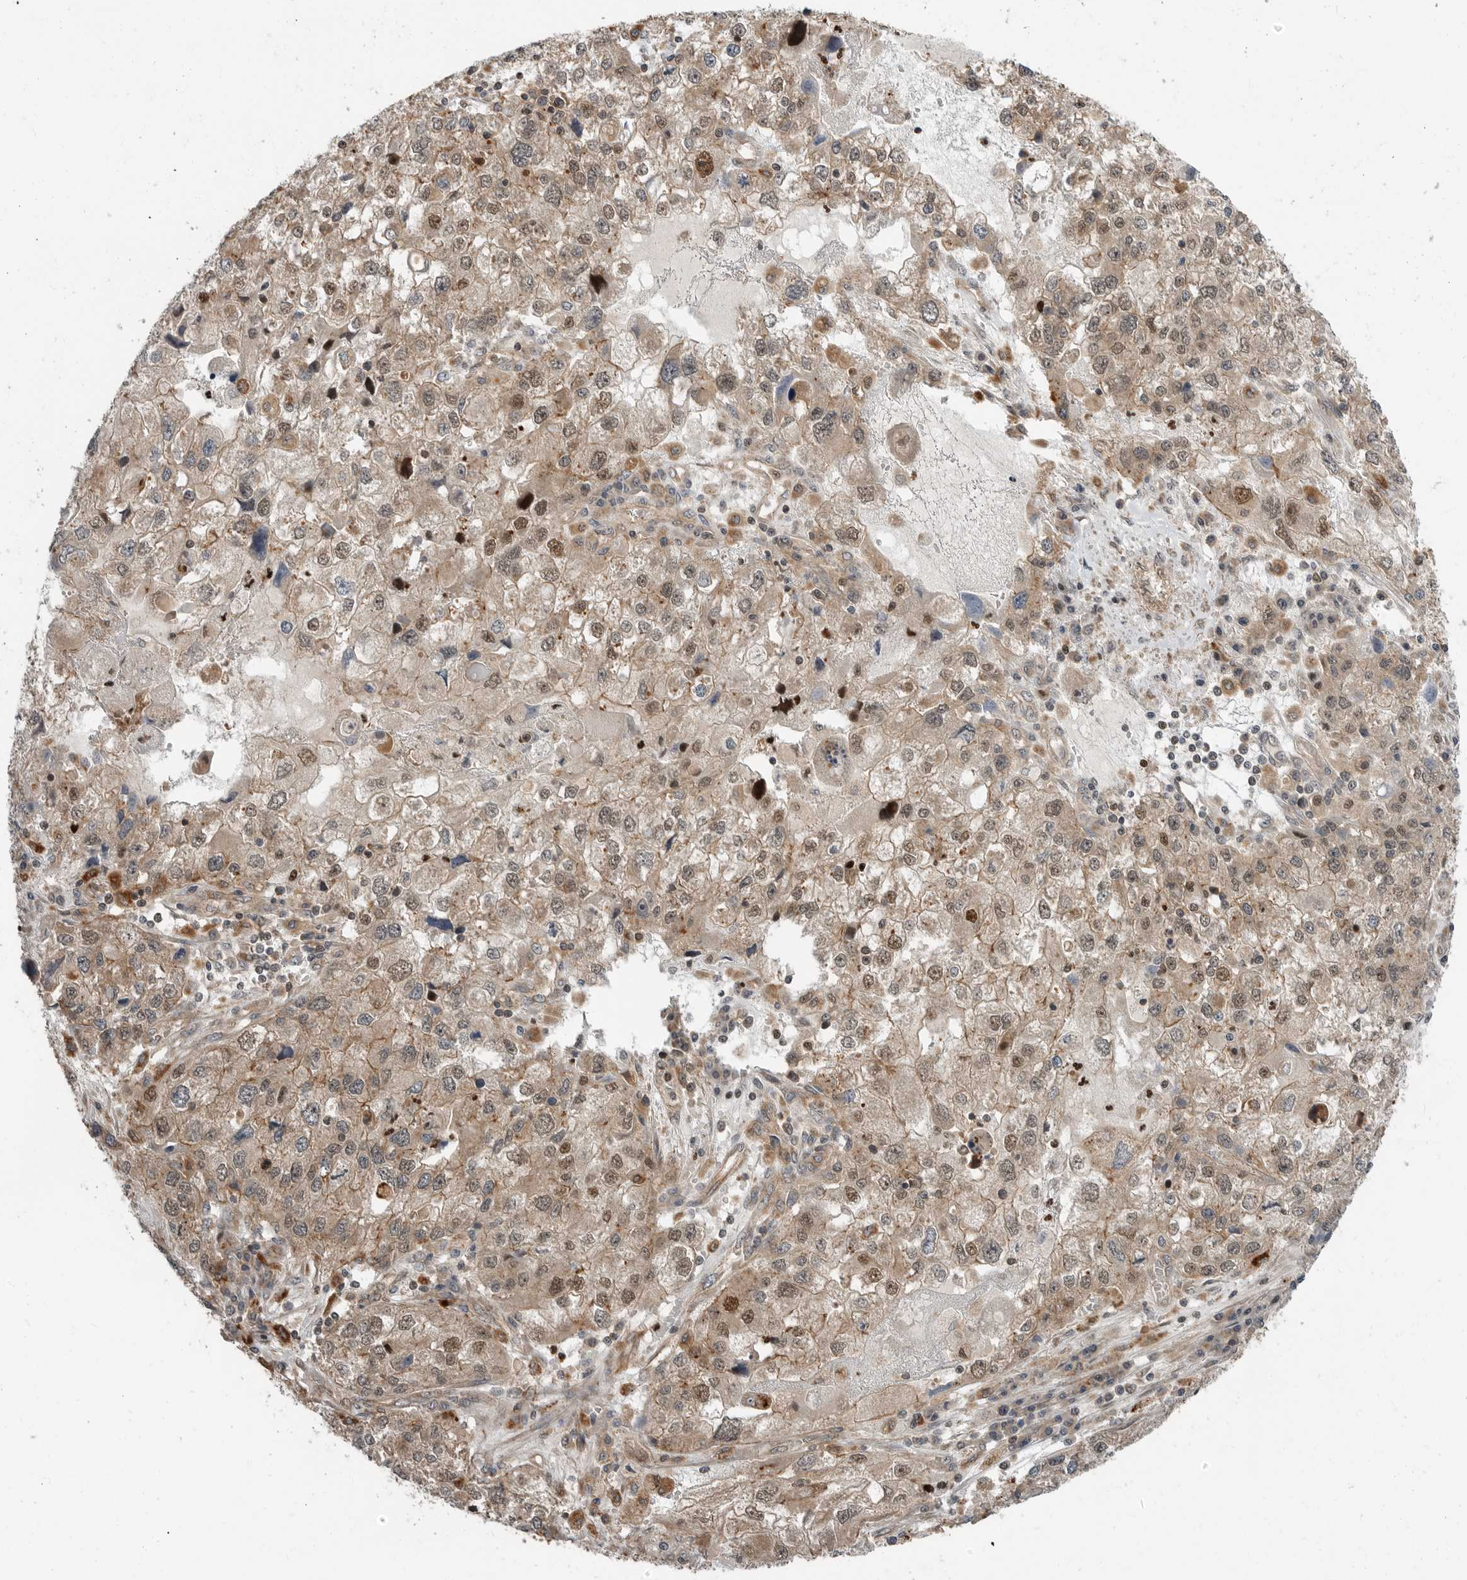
{"staining": {"intensity": "moderate", "quantity": "25%-75%", "location": "cytoplasmic/membranous,nuclear"}, "tissue": "endometrial cancer", "cell_type": "Tumor cells", "image_type": "cancer", "snomed": [{"axis": "morphology", "description": "Adenocarcinoma, NOS"}, {"axis": "topography", "description": "Endometrium"}], "caption": "Endometrial cancer stained for a protein (brown) demonstrates moderate cytoplasmic/membranous and nuclear positive positivity in approximately 25%-75% of tumor cells.", "gene": "STRAP", "patient": {"sex": "female", "age": 49}}